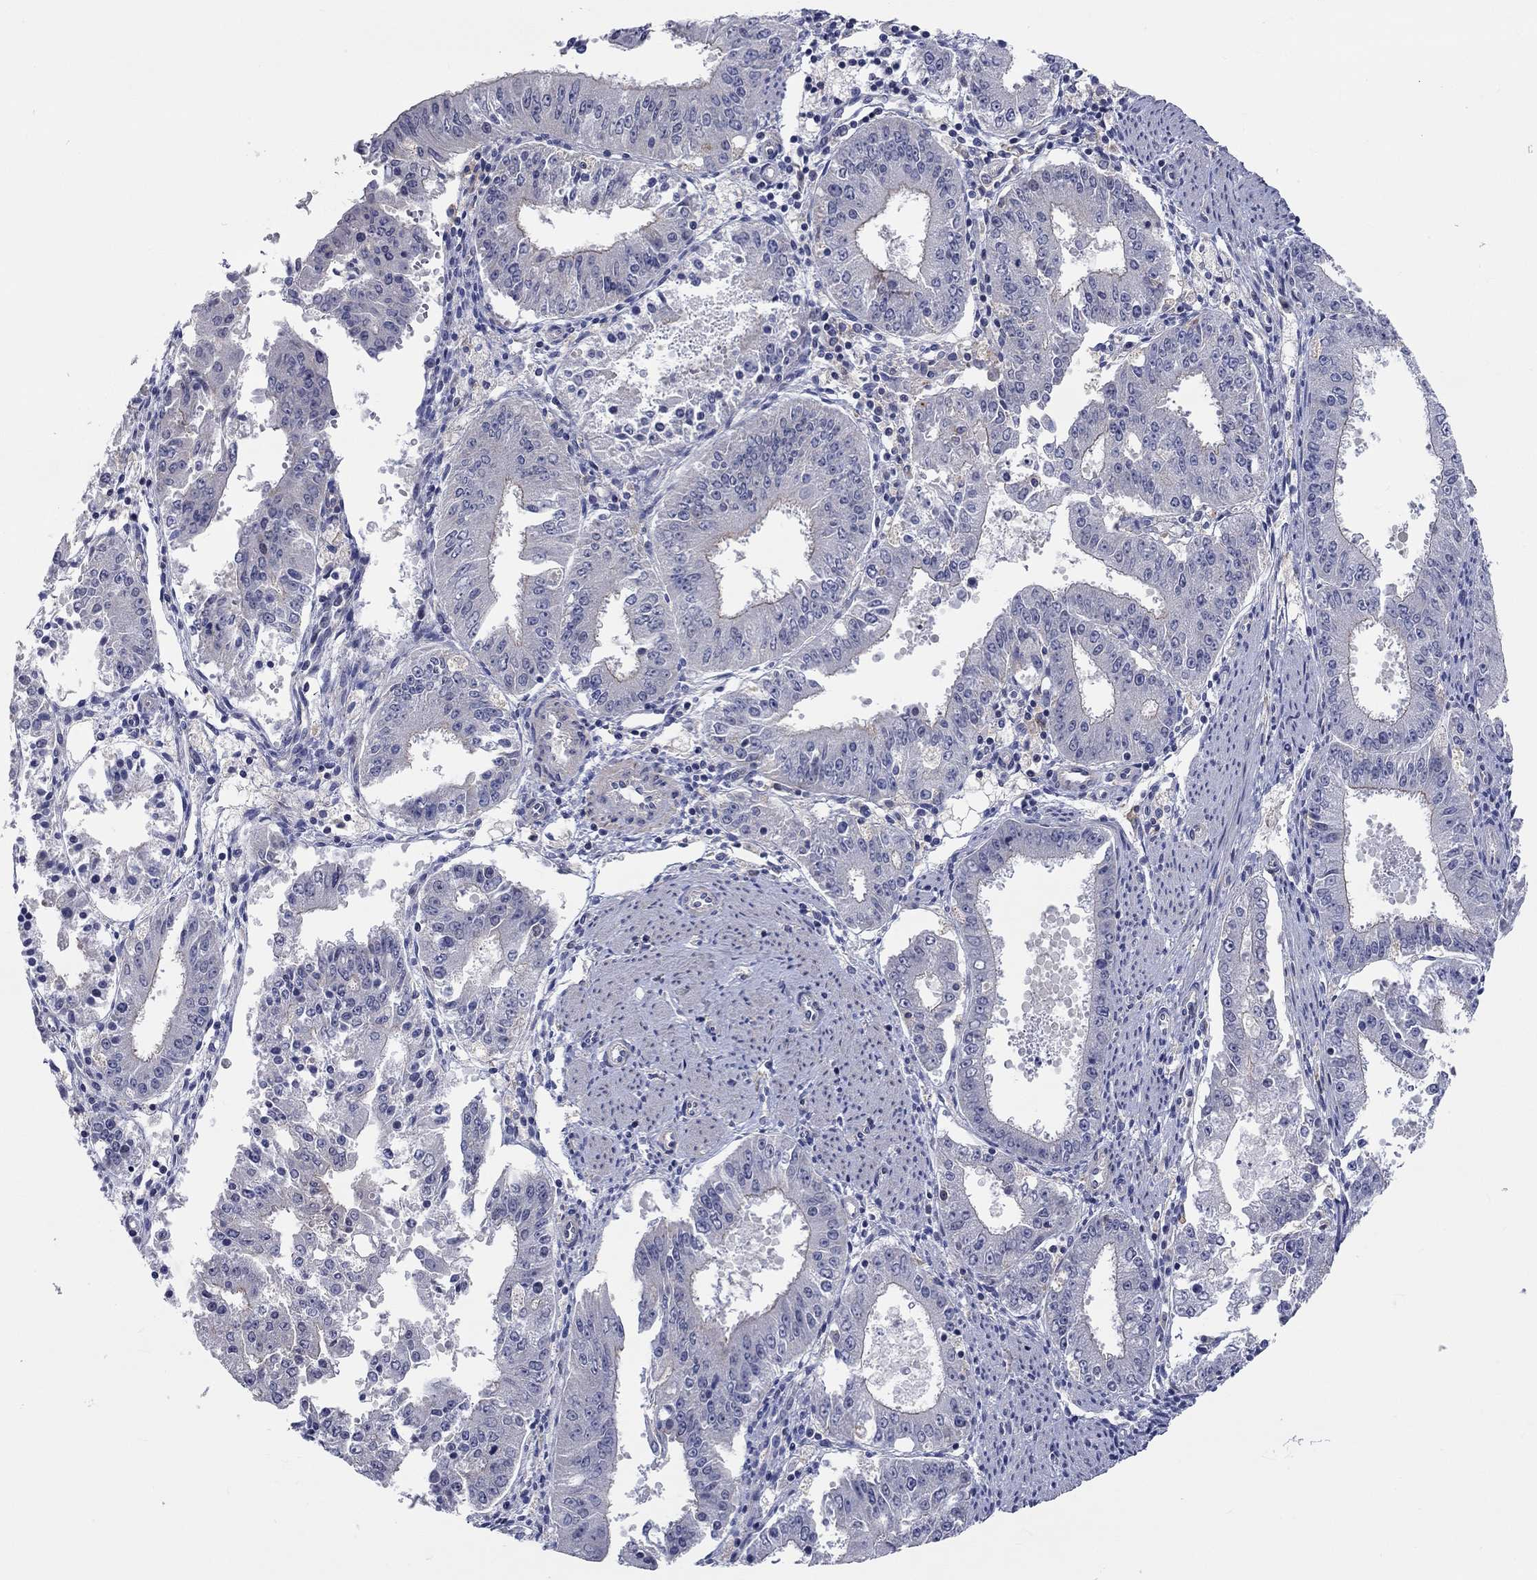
{"staining": {"intensity": "negative", "quantity": "none", "location": "none"}, "tissue": "ovarian cancer", "cell_type": "Tumor cells", "image_type": "cancer", "snomed": [{"axis": "morphology", "description": "Carcinoma, endometroid"}, {"axis": "topography", "description": "Ovary"}], "caption": "Tumor cells are negative for protein expression in human endometroid carcinoma (ovarian). (DAB immunohistochemistry with hematoxylin counter stain).", "gene": "PCDHGA10", "patient": {"sex": "female", "age": 42}}